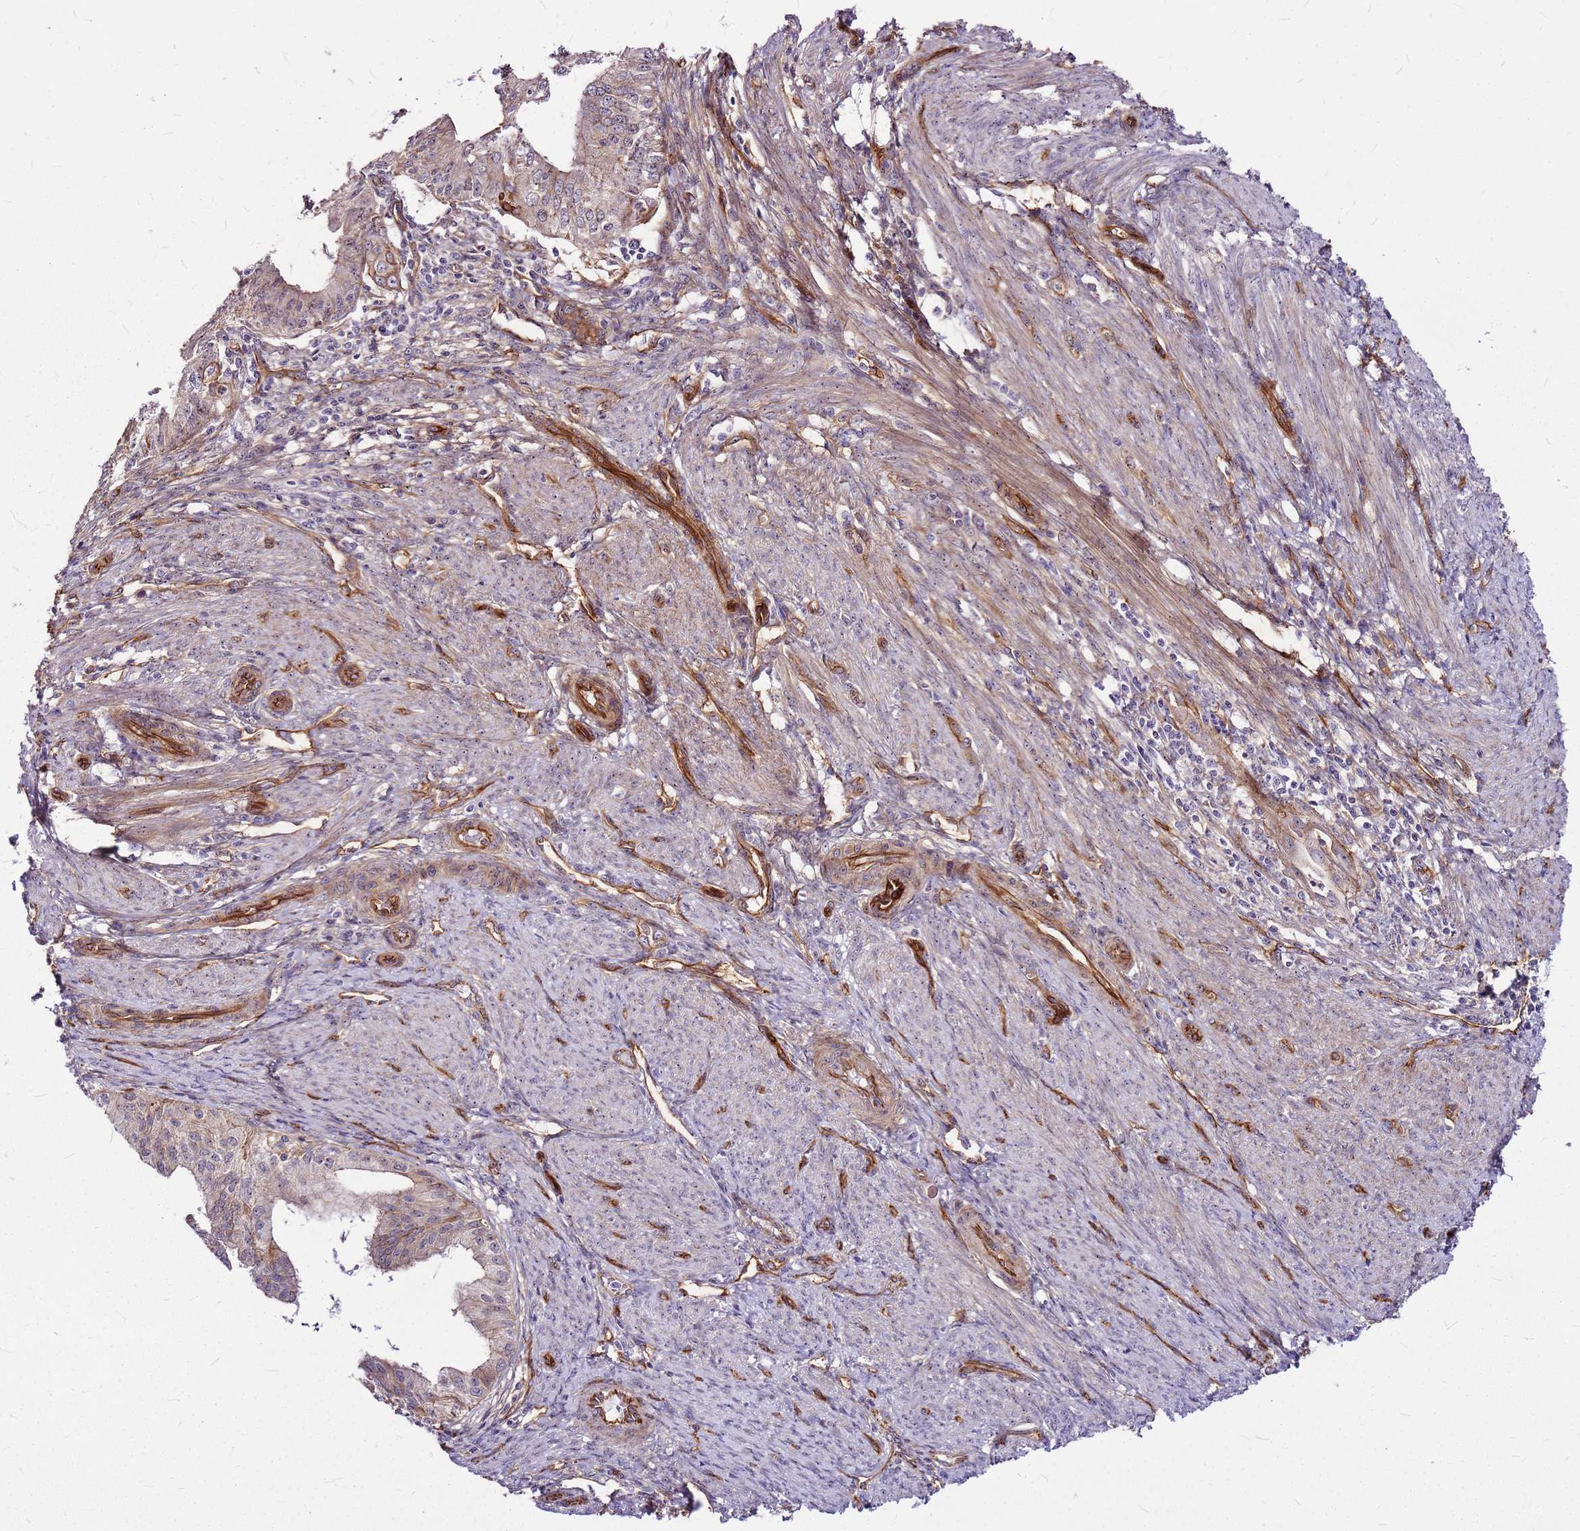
{"staining": {"intensity": "moderate", "quantity": "25%-75%", "location": "cytoplasmic/membranous"}, "tissue": "endometrial cancer", "cell_type": "Tumor cells", "image_type": "cancer", "snomed": [{"axis": "morphology", "description": "Adenocarcinoma, NOS"}, {"axis": "topography", "description": "Endometrium"}], "caption": "A photomicrograph of human endometrial adenocarcinoma stained for a protein exhibits moderate cytoplasmic/membranous brown staining in tumor cells.", "gene": "TOPAZ1", "patient": {"sex": "female", "age": 50}}